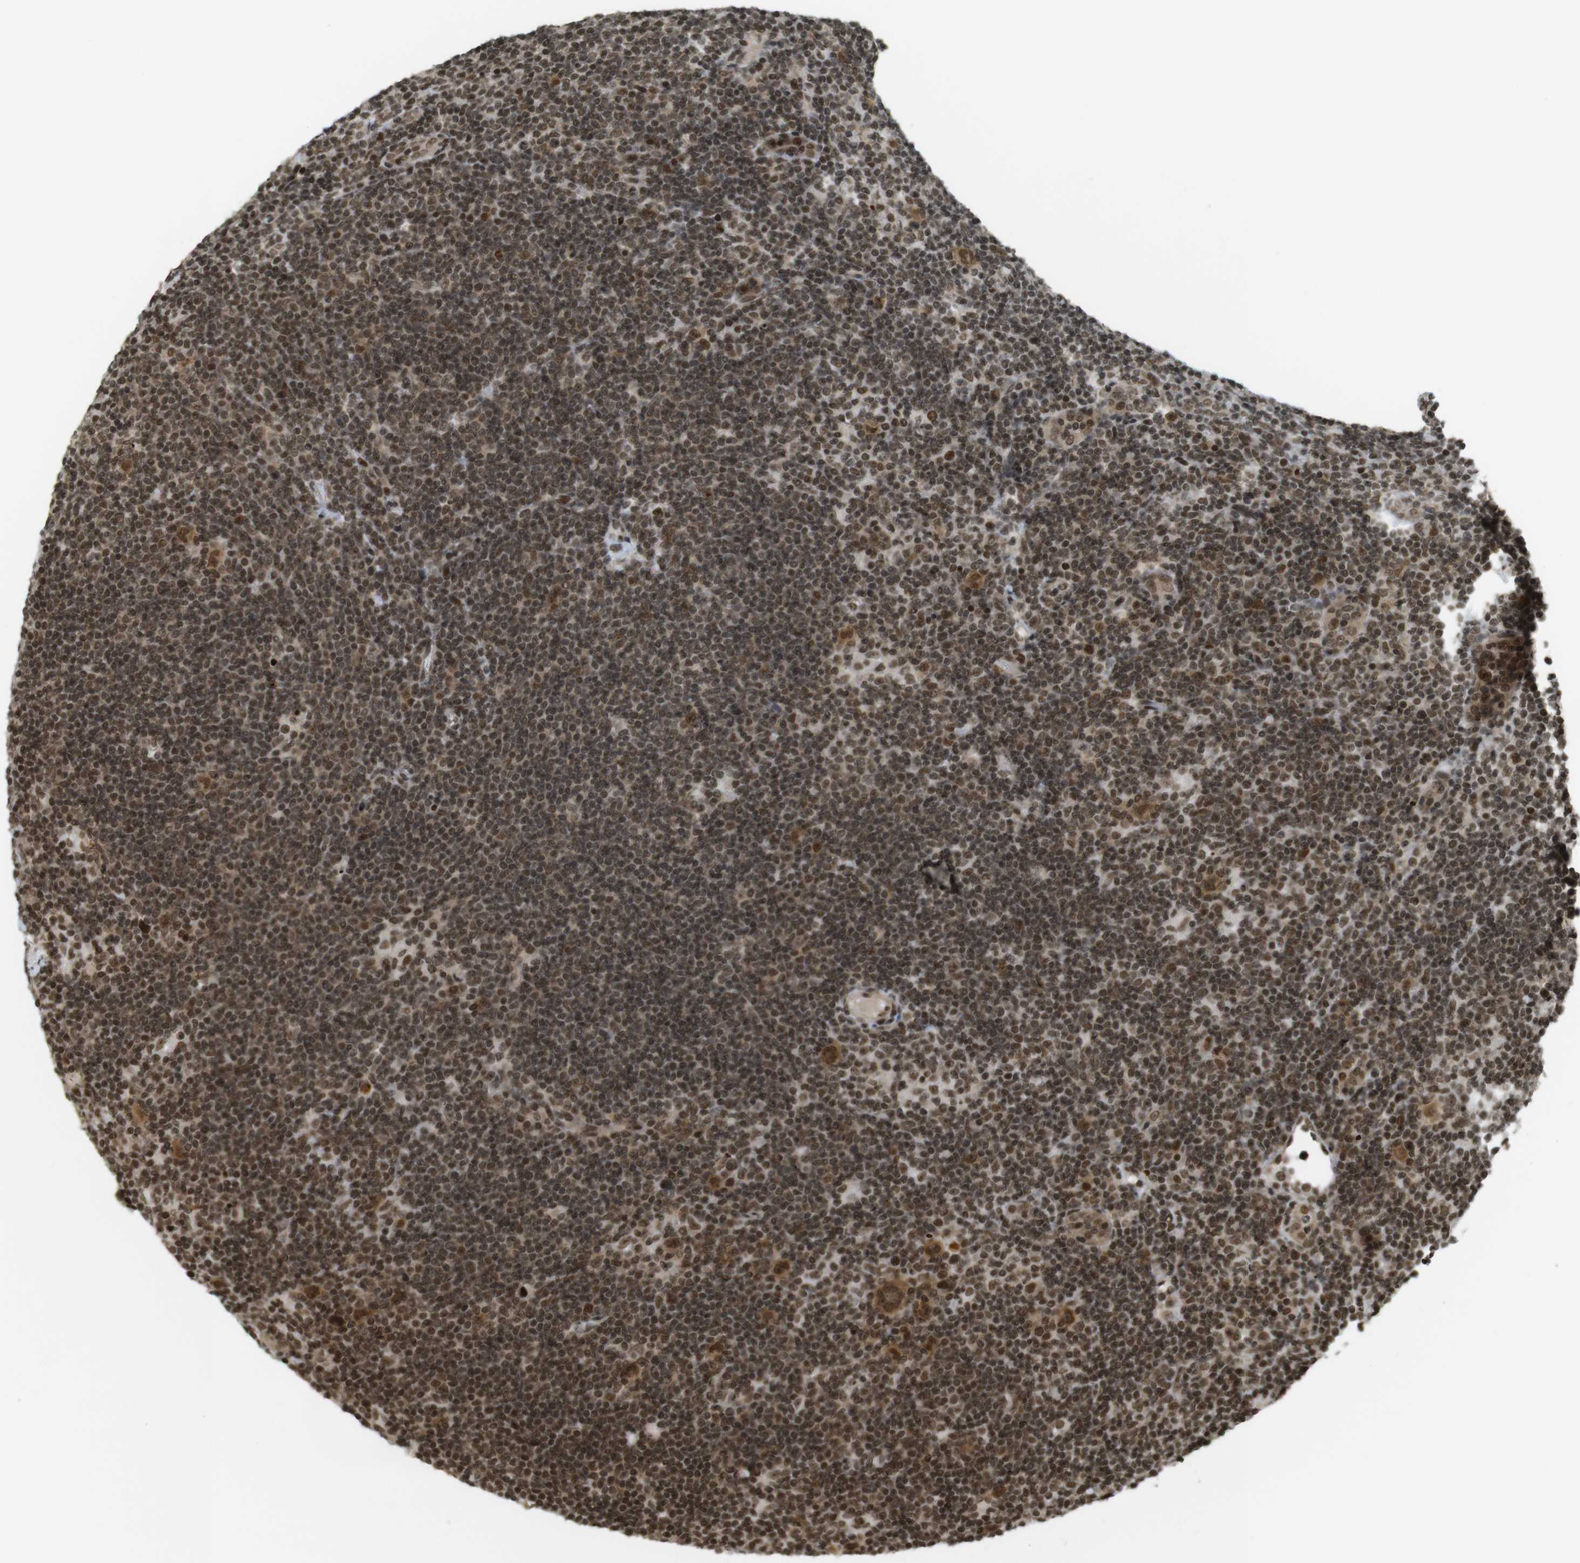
{"staining": {"intensity": "moderate", "quantity": ">75%", "location": "cytoplasmic/membranous,nuclear"}, "tissue": "lymphoma", "cell_type": "Tumor cells", "image_type": "cancer", "snomed": [{"axis": "morphology", "description": "Hodgkin's disease, NOS"}, {"axis": "topography", "description": "Lymph node"}], "caption": "Lymphoma stained with a protein marker reveals moderate staining in tumor cells.", "gene": "RUVBL2", "patient": {"sex": "female", "age": 57}}